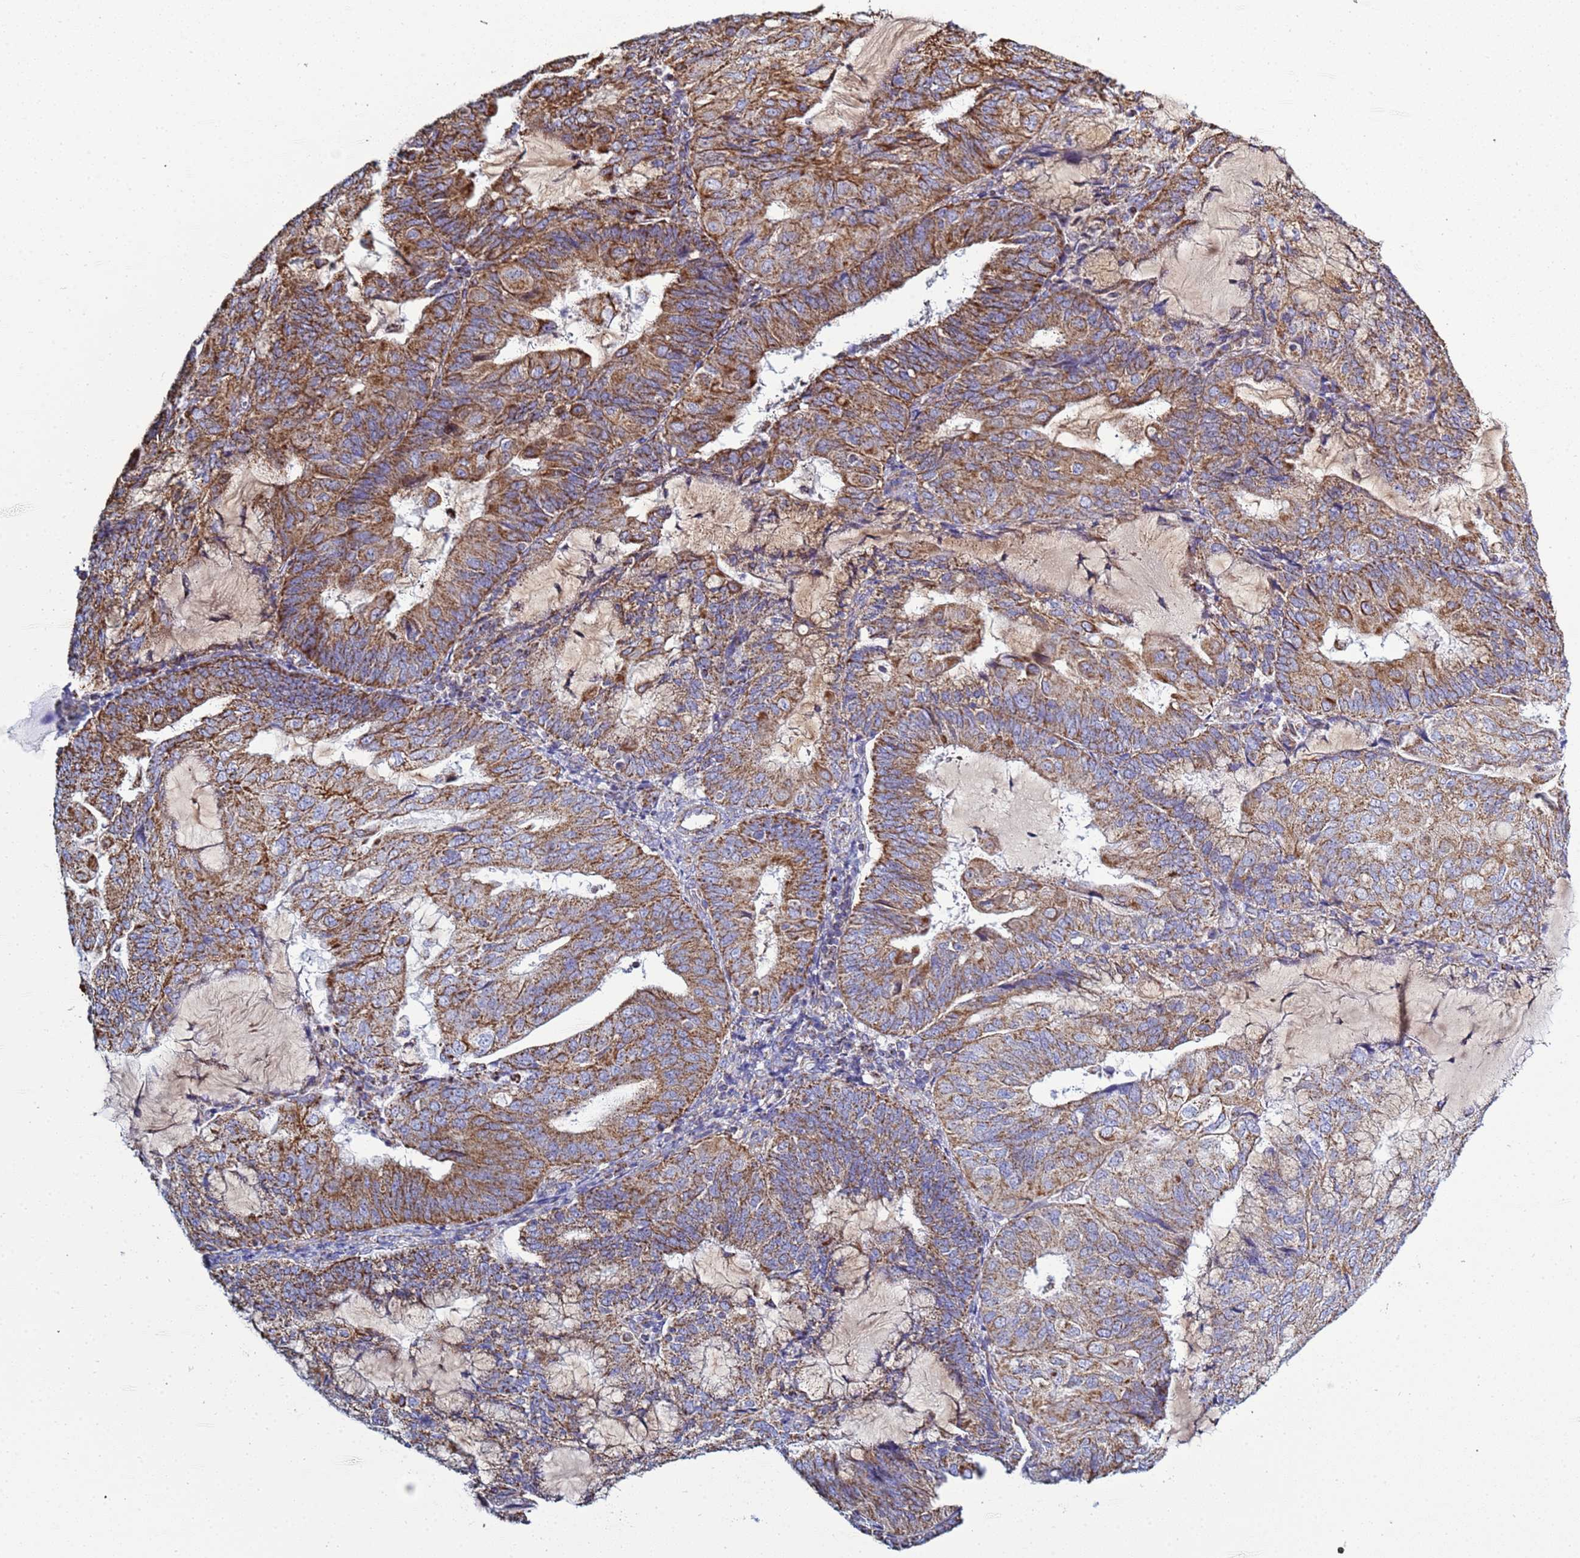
{"staining": {"intensity": "moderate", "quantity": ">75%", "location": "cytoplasmic/membranous"}, "tissue": "endometrial cancer", "cell_type": "Tumor cells", "image_type": "cancer", "snomed": [{"axis": "morphology", "description": "Adenocarcinoma, NOS"}, {"axis": "topography", "description": "Endometrium"}], "caption": "Immunohistochemical staining of endometrial adenocarcinoma exhibits moderate cytoplasmic/membranous protein staining in about >75% of tumor cells.", "gene": "COQ4", "patient": {"sex": "female", "age": 81}}